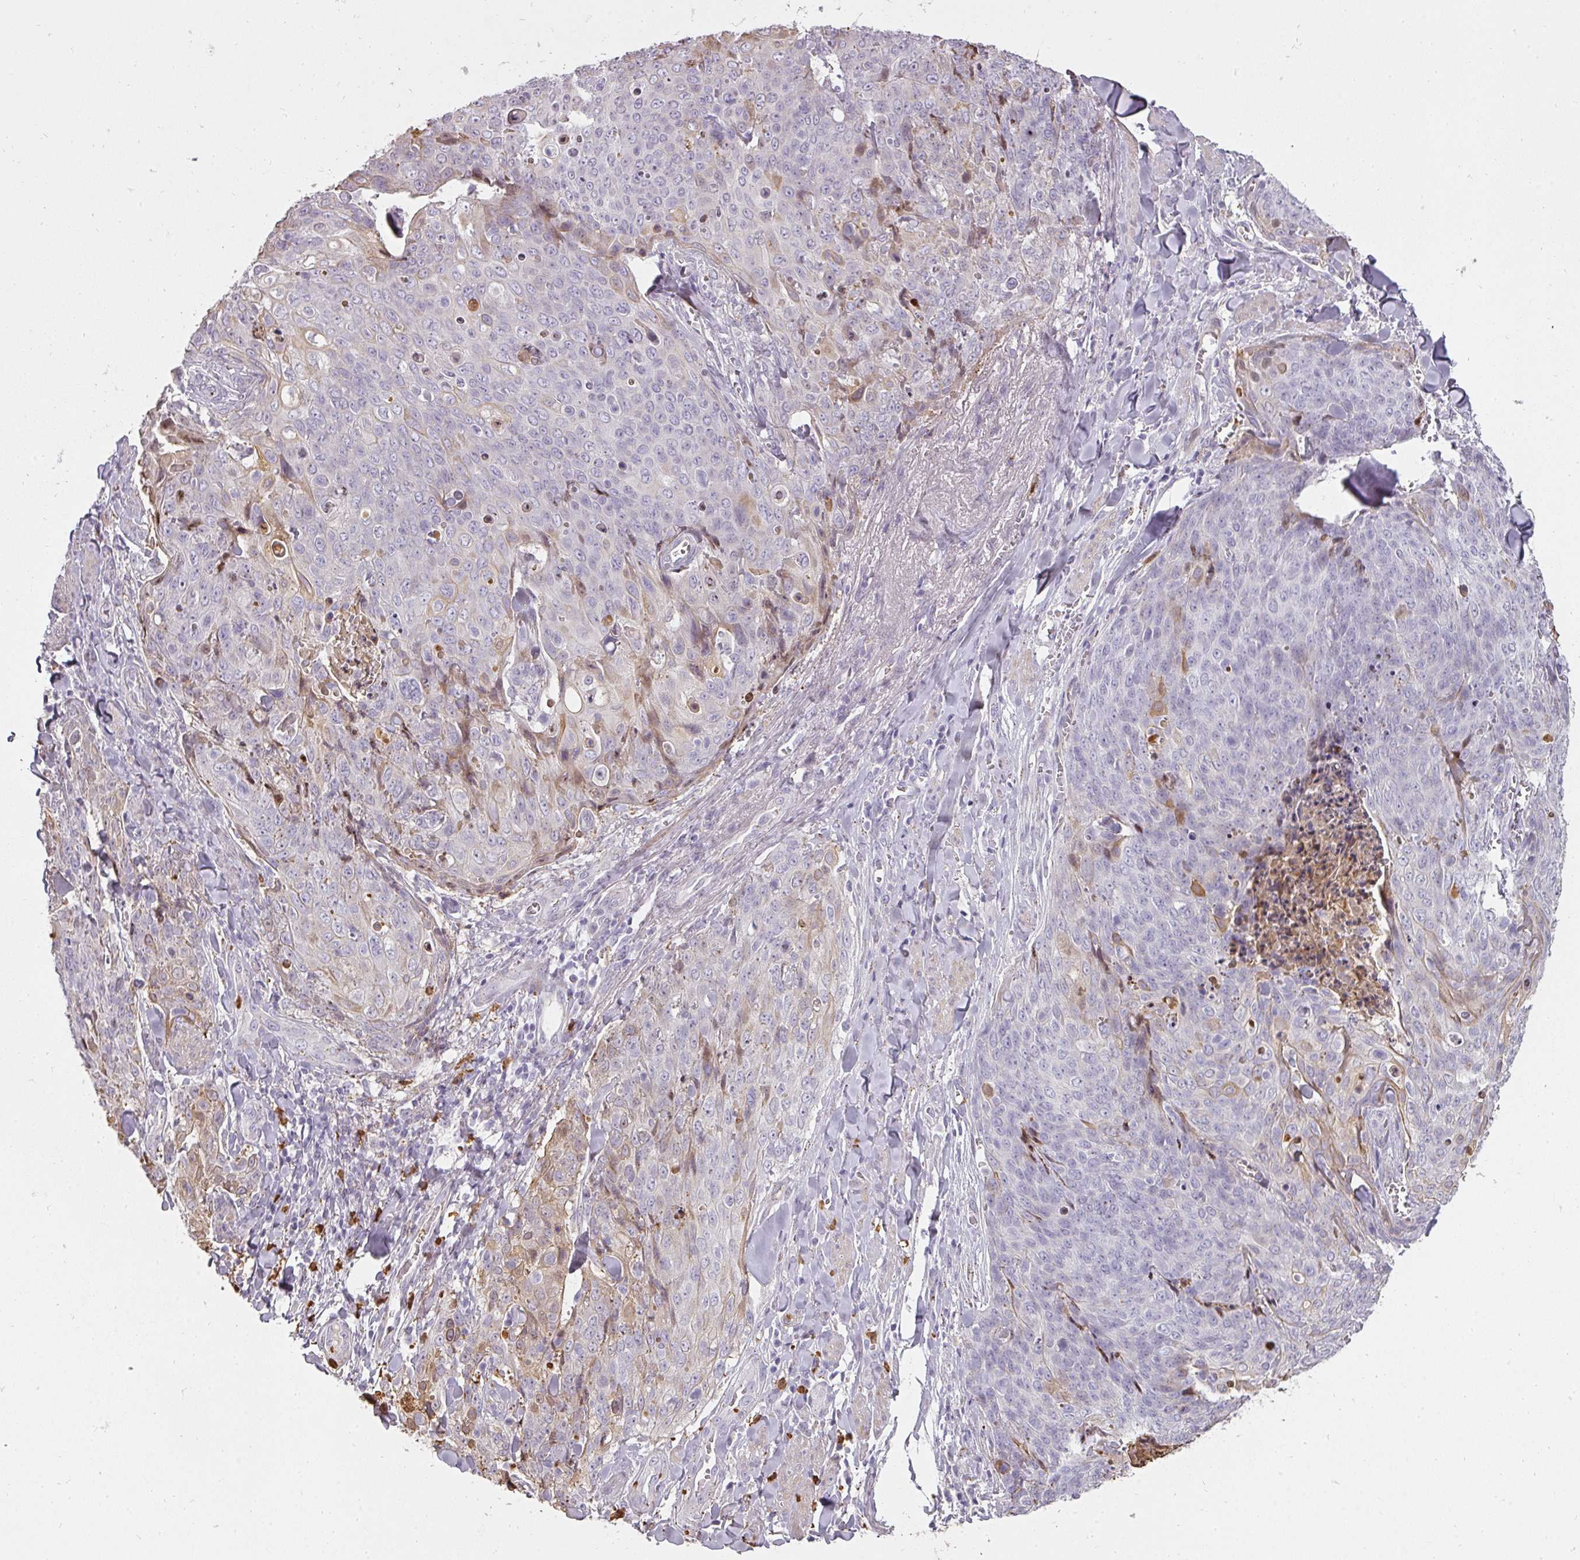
{"staining": {"intensity": "weak", "quantity": "25%-75%", "location": "cytoplasmic/membranous"}, "tissue": "skin cancer", "cell_type": "Tumor cells", "image_type": "cancer", "snomed": [{"axis": "morphology", "description": "Squamous cell carcinoma, NOS"}, {"axis": "topography", "description": "Skin"}, {"axis": "topography", "description": "Vulva"}], "caption": "The image demonstrates staining of skin cancer, revealing weak cytoplasmic/membranous protein expression (brown color) within tumor cells.", "gene": "BIK", "patient": {"sex": "female", "age": 85}}